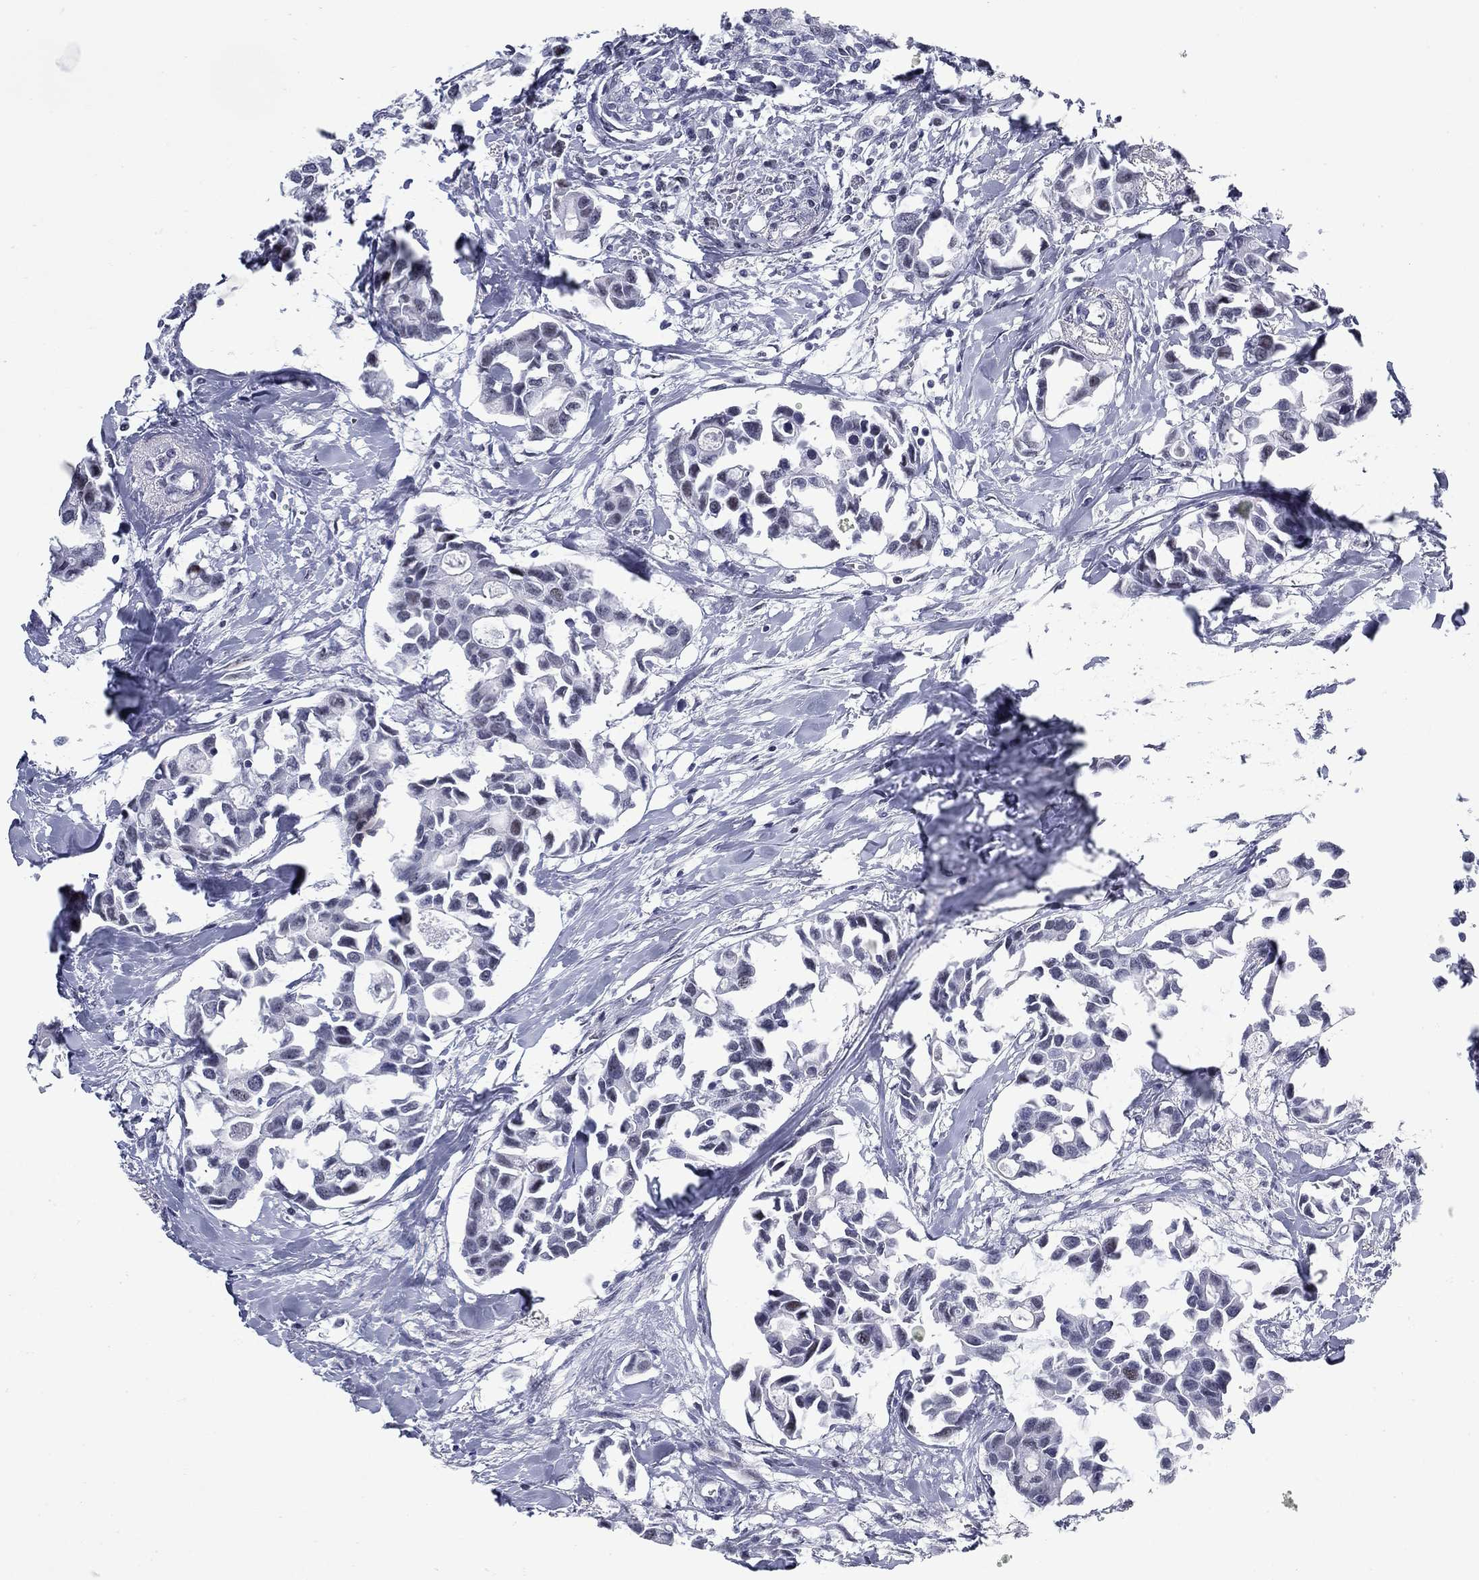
{"staining": {"intensity": "moderate", "quantity": "<25%", "location": "nuclear"}, "tissue": "breast cancer", "cell_type": "Tumor cells", "image_type": "cancer", "snomed": [{"axis": "morphology", "description": "Duct carcinoma"}, {"axis": "topography", "description": "Breast"}], "caption": "High-power microscopy captured an IHC image of breast cancer, revealing moderate nuclear expression in approximately <25% of tumor cells. The staining is performed using DAB brown chromogen to label protein expression. The nuclei are counter-stained blue using hematoxylin.", "gene": "ASF1B", "patient": {"sex": "female", "age": 83}}